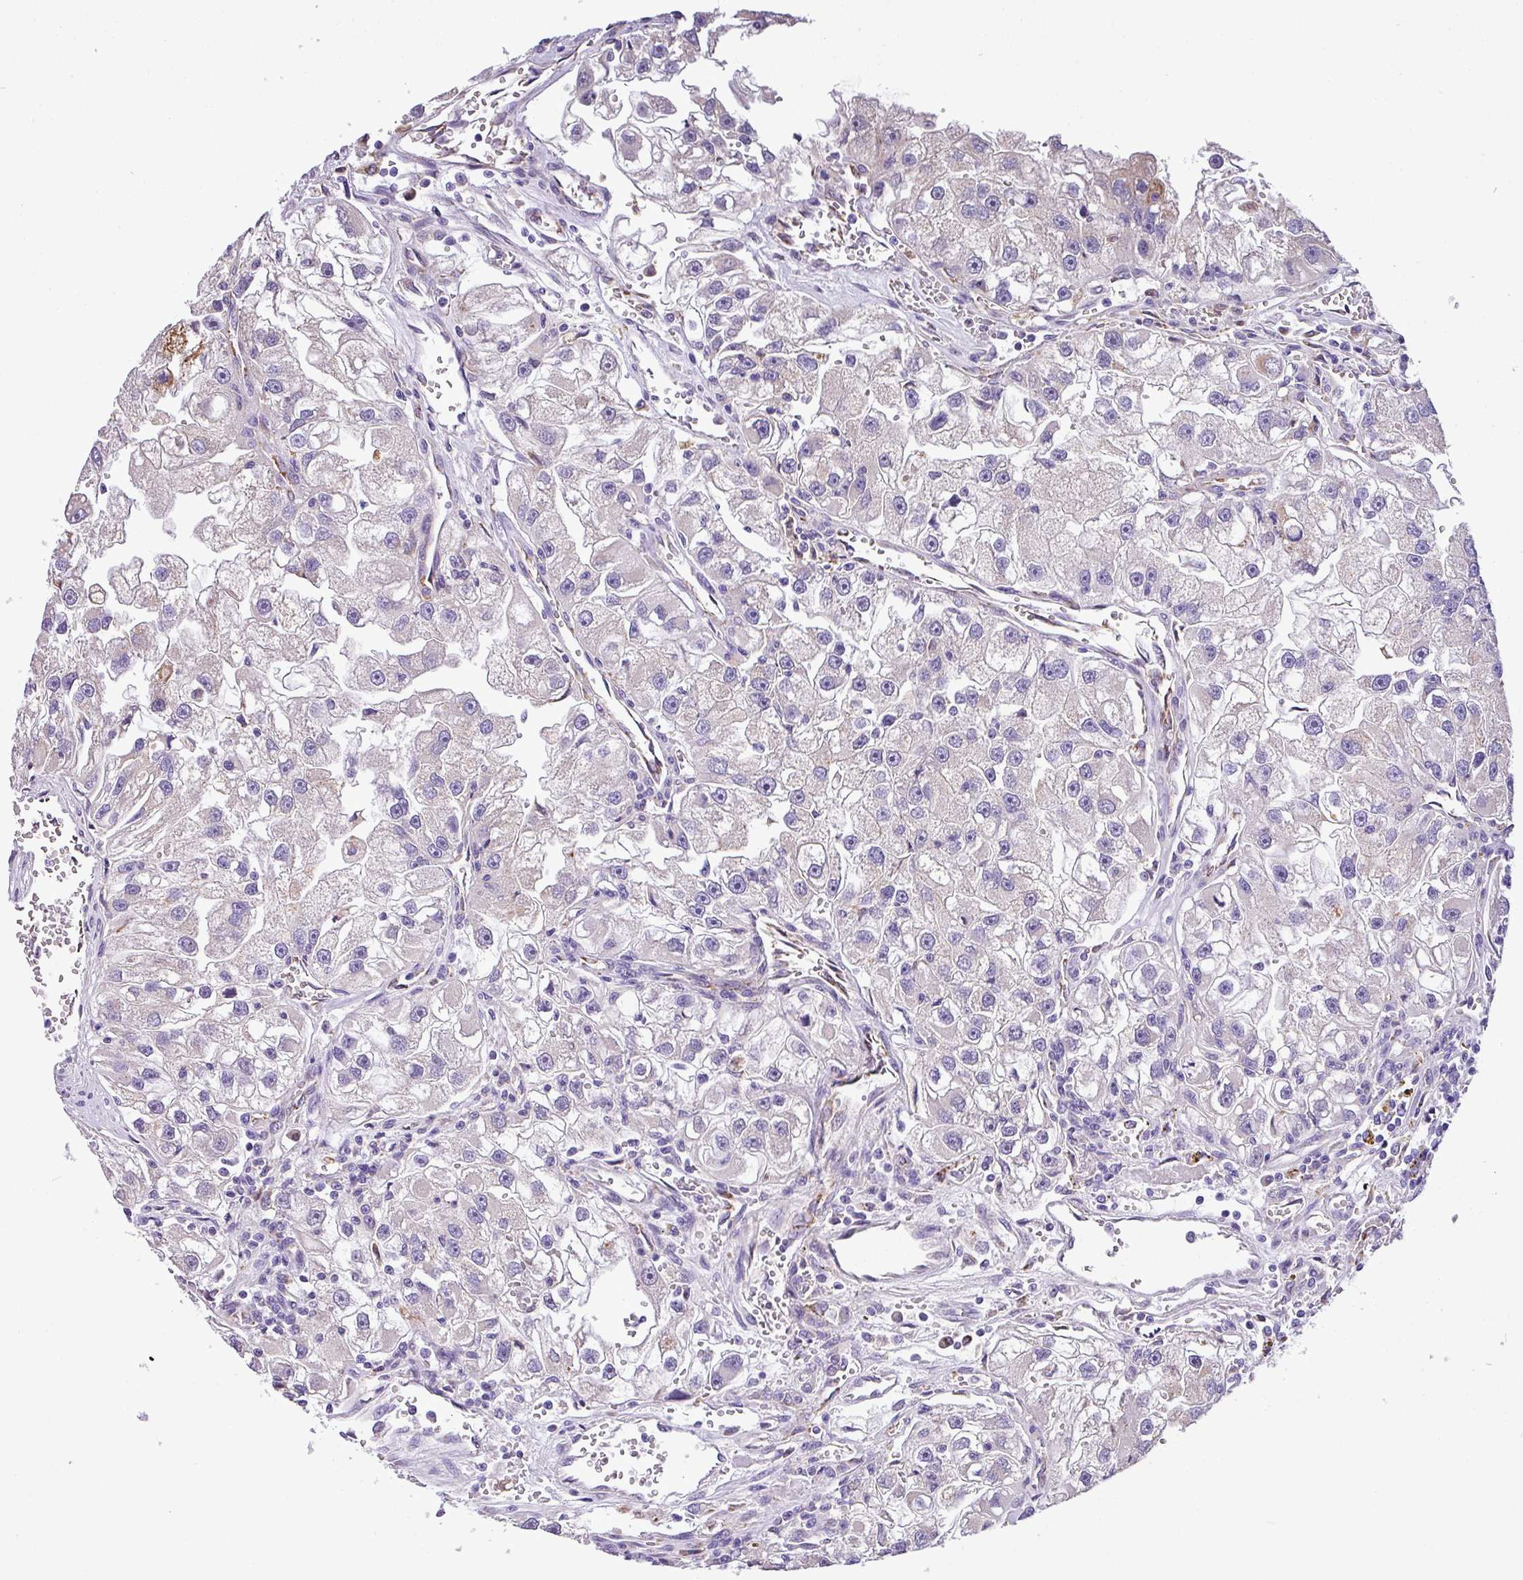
{"staining": {"intensity": "weak", "quantity": "<25%", "location": "cytoplasmic/membranous"}, "tissue": "renal cancer", "cell_type": "Tumor cells", "image_type": "cancer", "snomed": [{"axis": "morphology", "description": "Adenocarcinoma, NOS"}, {"axis": "topography", "description": "Kidney"}], "caption": "Immunohistochemistry (IHC) of adenocarcinoma (renal) displays no expression in tumor cells.", "gene": "ANXA2R", "patient": {"sex": "male", "age": 63}}